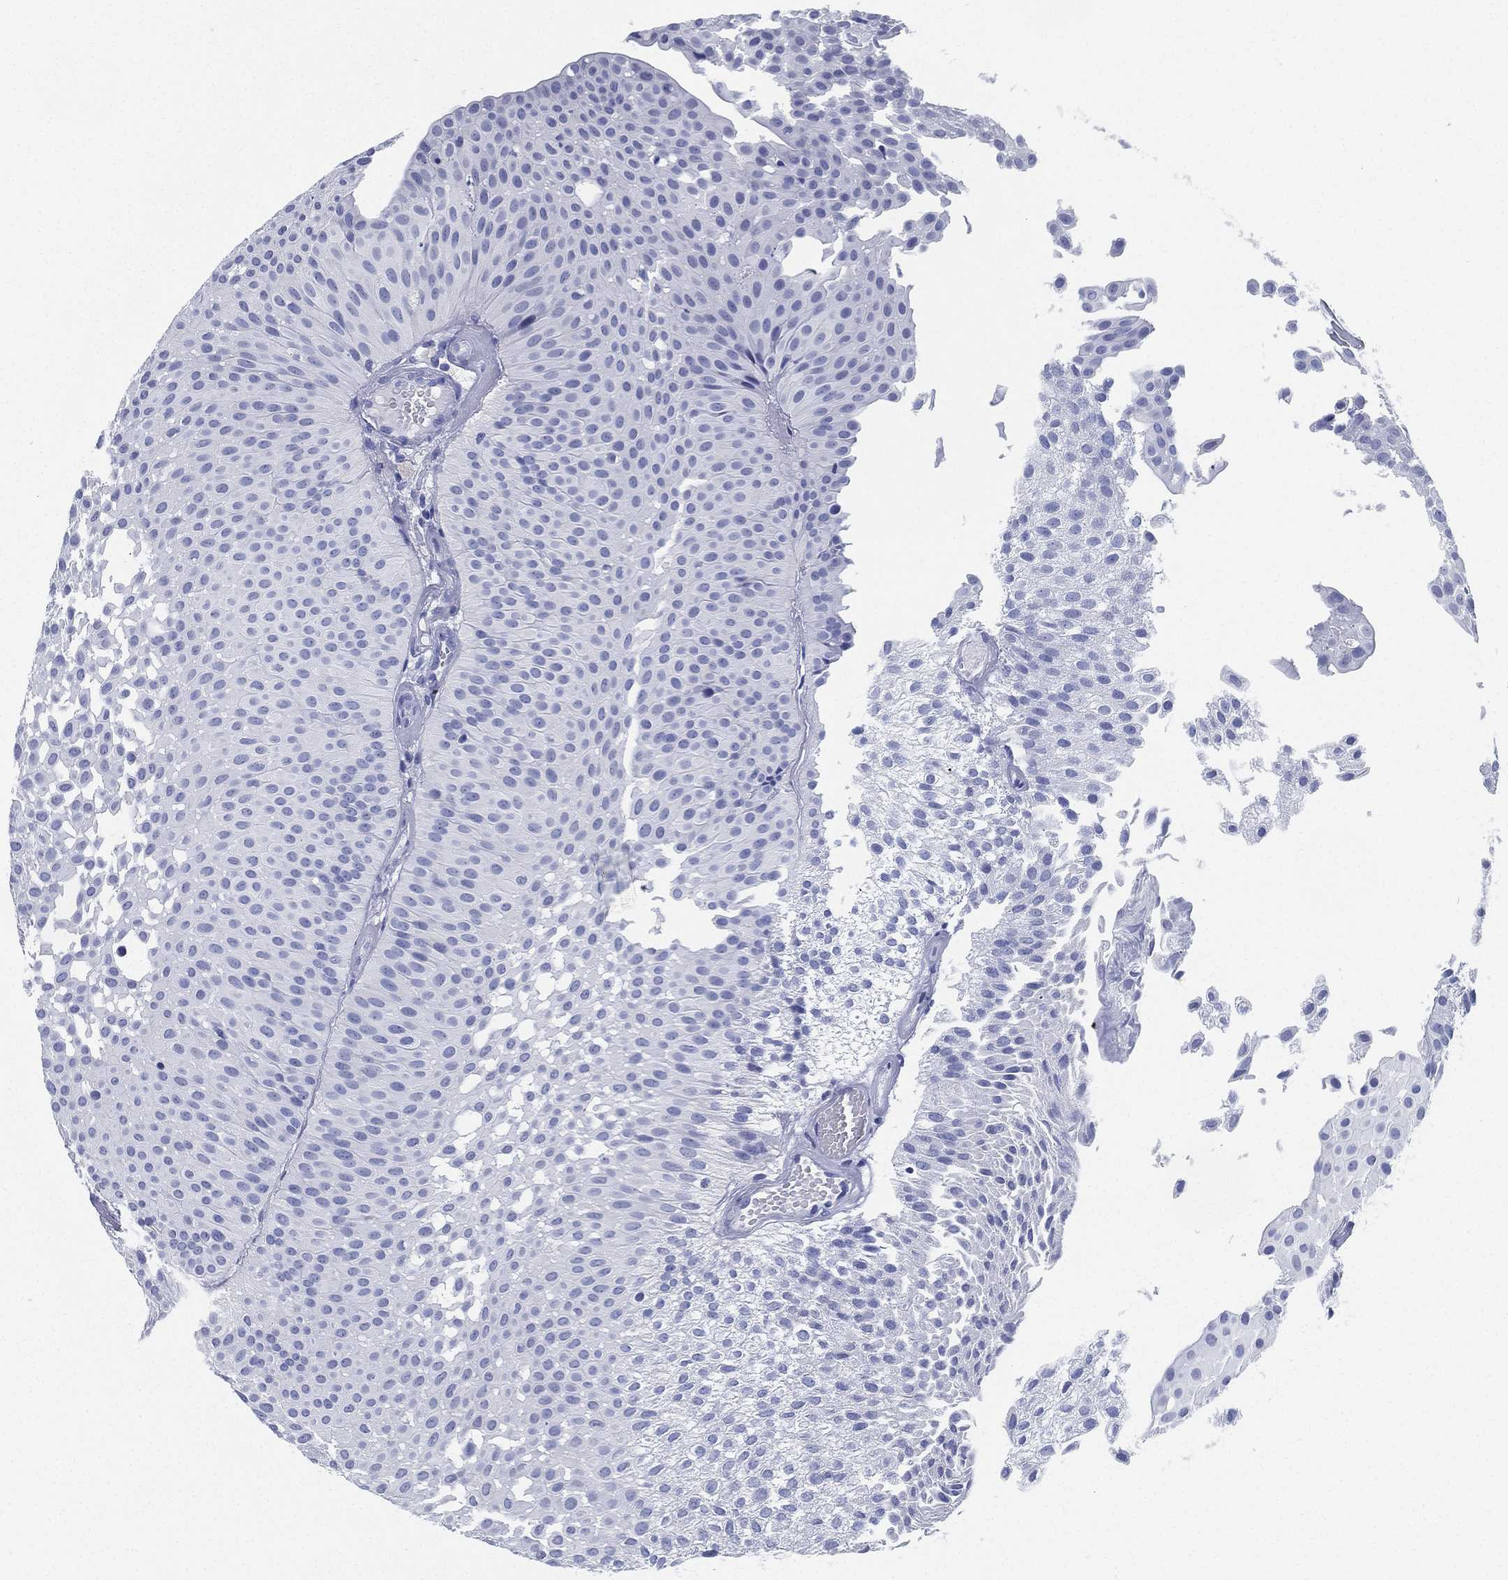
{"staining": {"intensity": "negative", "quantity": "none", "location": "none"}, "tissue": "urothelial cancer", "cell_type": "Tumor cells", "image_type": "cancer", "snomed": [{"axis": "morphology", "description": "Urothelial carcinoma, Low grade"}, {"axis": "topography", "description": "Urinary bladder"}], "caption": "Image shows no significant protein expression in tumor cells of urothelial cancer.", "gene": "DEFB121", "patient": {"sex": "male", "age": 64}}